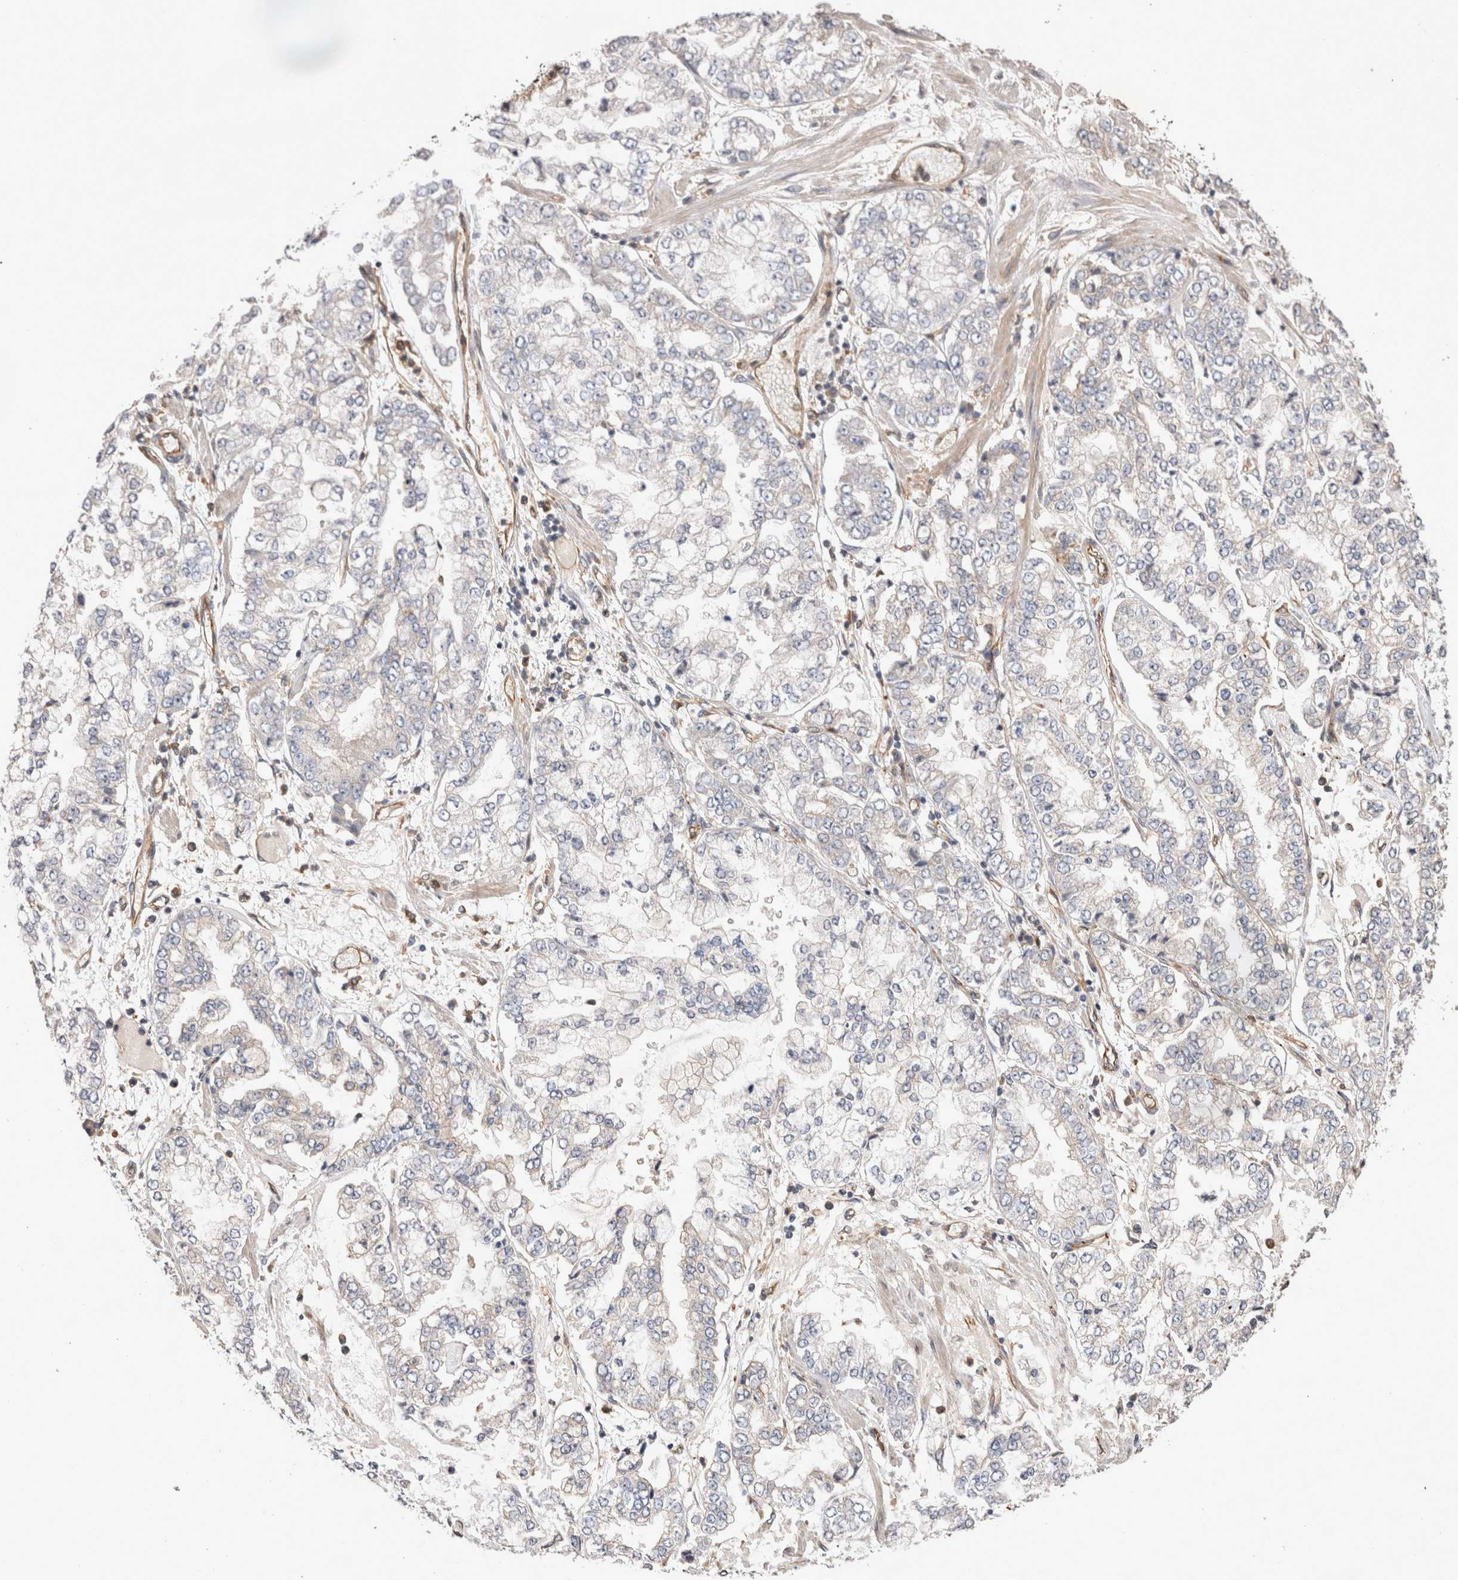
{"staining": {"intensity": "negative", "quantity": "none", "location": "none"}, "tissue": "stomach cancer", "cell_type": "Tumor cells", "image_type": "cancer", "snomed": [{"axis": "morphology", "description": "Adenocarcinoma, NOS"}, {"axis": "topography", "description": "Stomach"}], "caption": "Immunohistochemical staining of stomach adenocarcinoma exhibits no significant staining in tumor cells. (DAB immunohistochemistry with hematoxylin counter stain).", "gene": "BNIP2", "patient": {"sex": "male", "age": 76}}